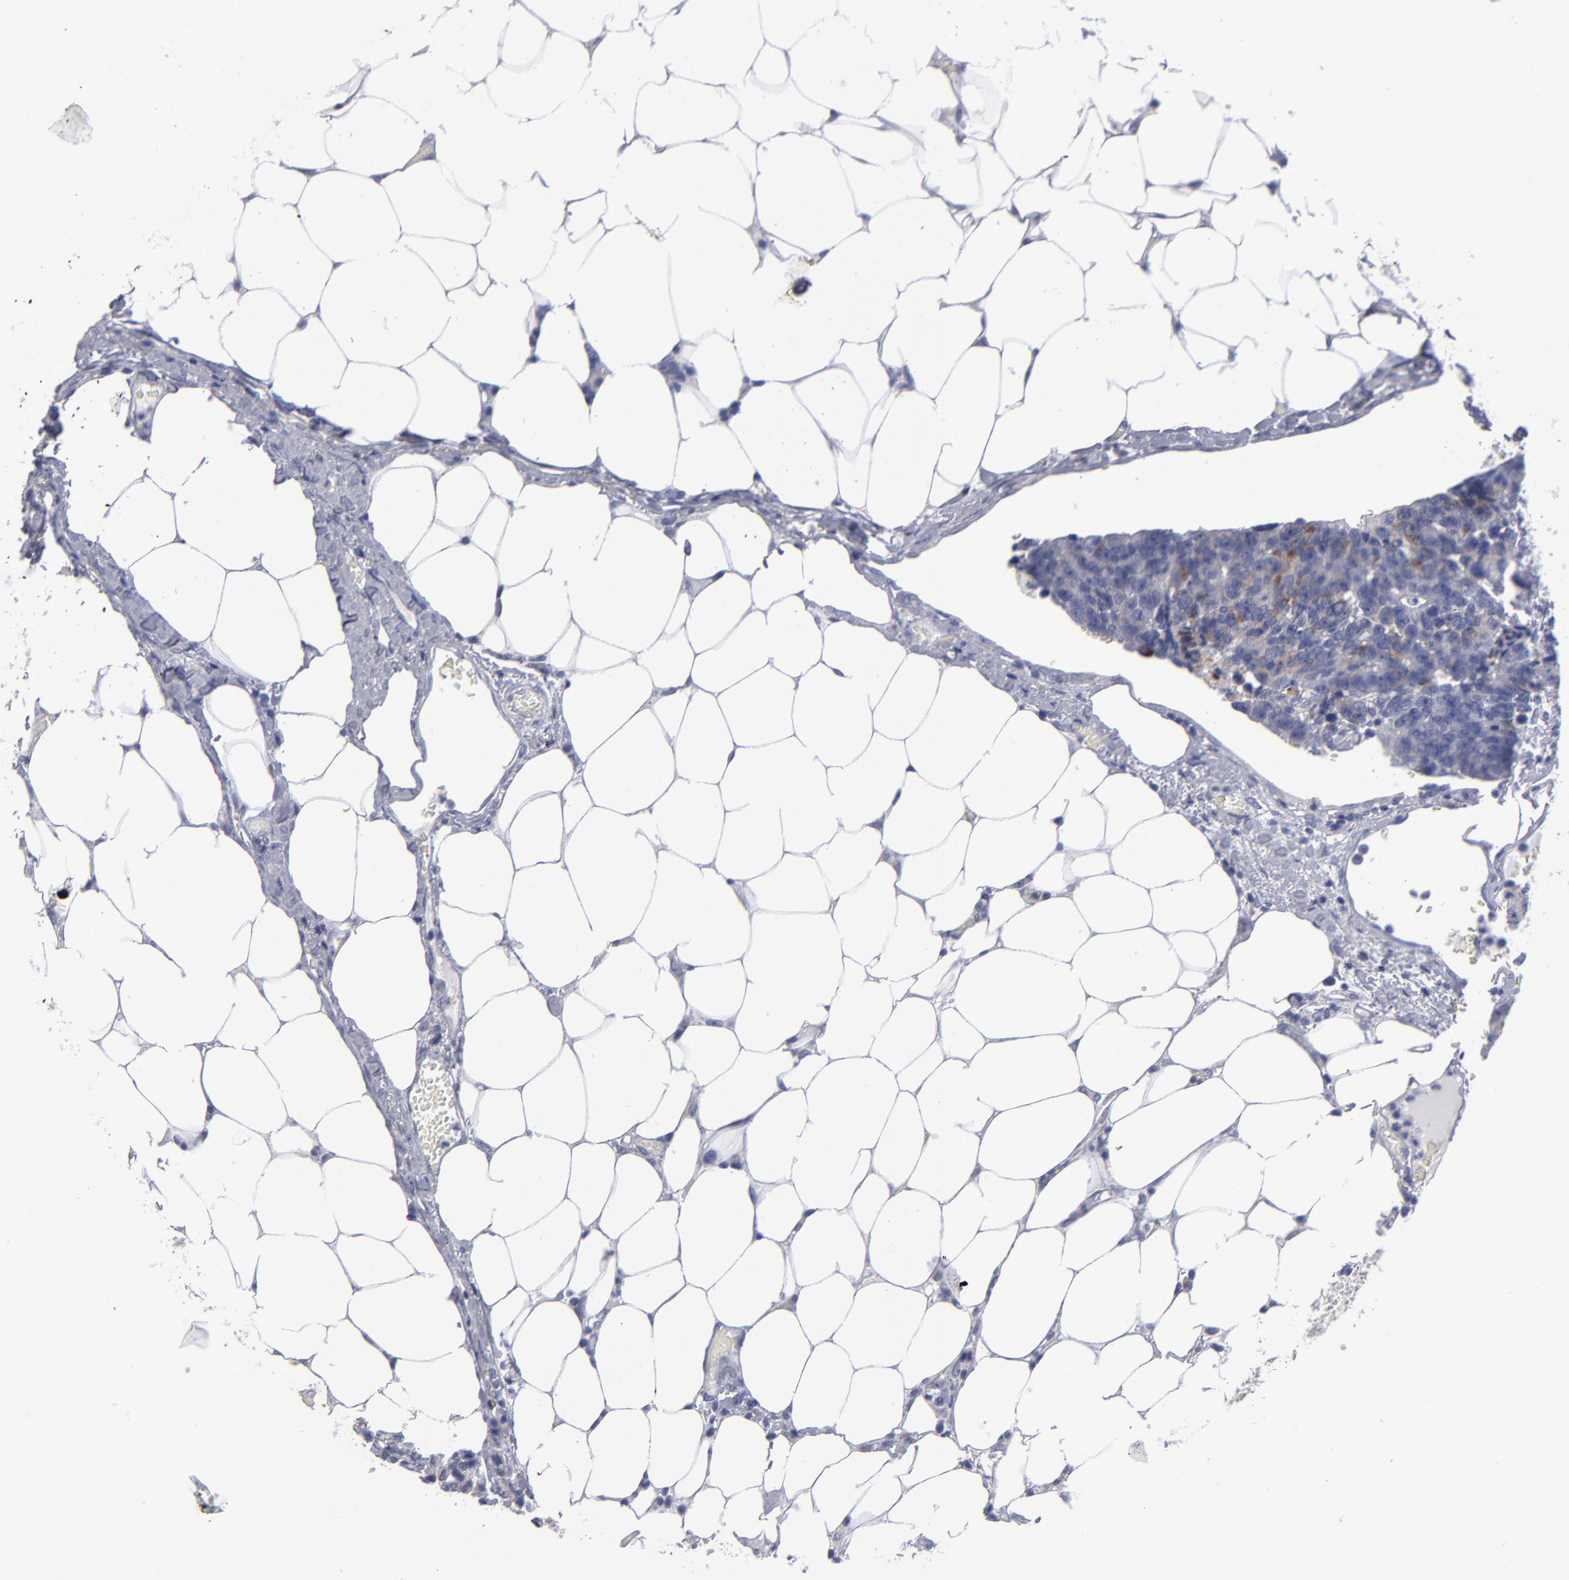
{"staining": {"intensity": "moderate", "quantity": "<25%", "location": "cytoplasmic/membranous"}, "tissue": "colorectal cancer", "cell_type": "Tumor cells", "image_type": "cancer", "snomed": [{"axis": "morphology", "description": "Adenocarcinoma, NOS"}, {"axis": "topography", "description": "Colon"}], "caption": "Colorectal adenocarcinoma stained with DAB (3,3'-diaminobenzidine) IHC displays low levels of moderate cytoplasmic/membranous positivity in about <25% of tumor cells. (DAB (3,3'-diaminobenzidine) IHC with brightfield microscopy, high magnification).", "gene": "CCDC80", "patient": {"sex": "female", "age": 86}}